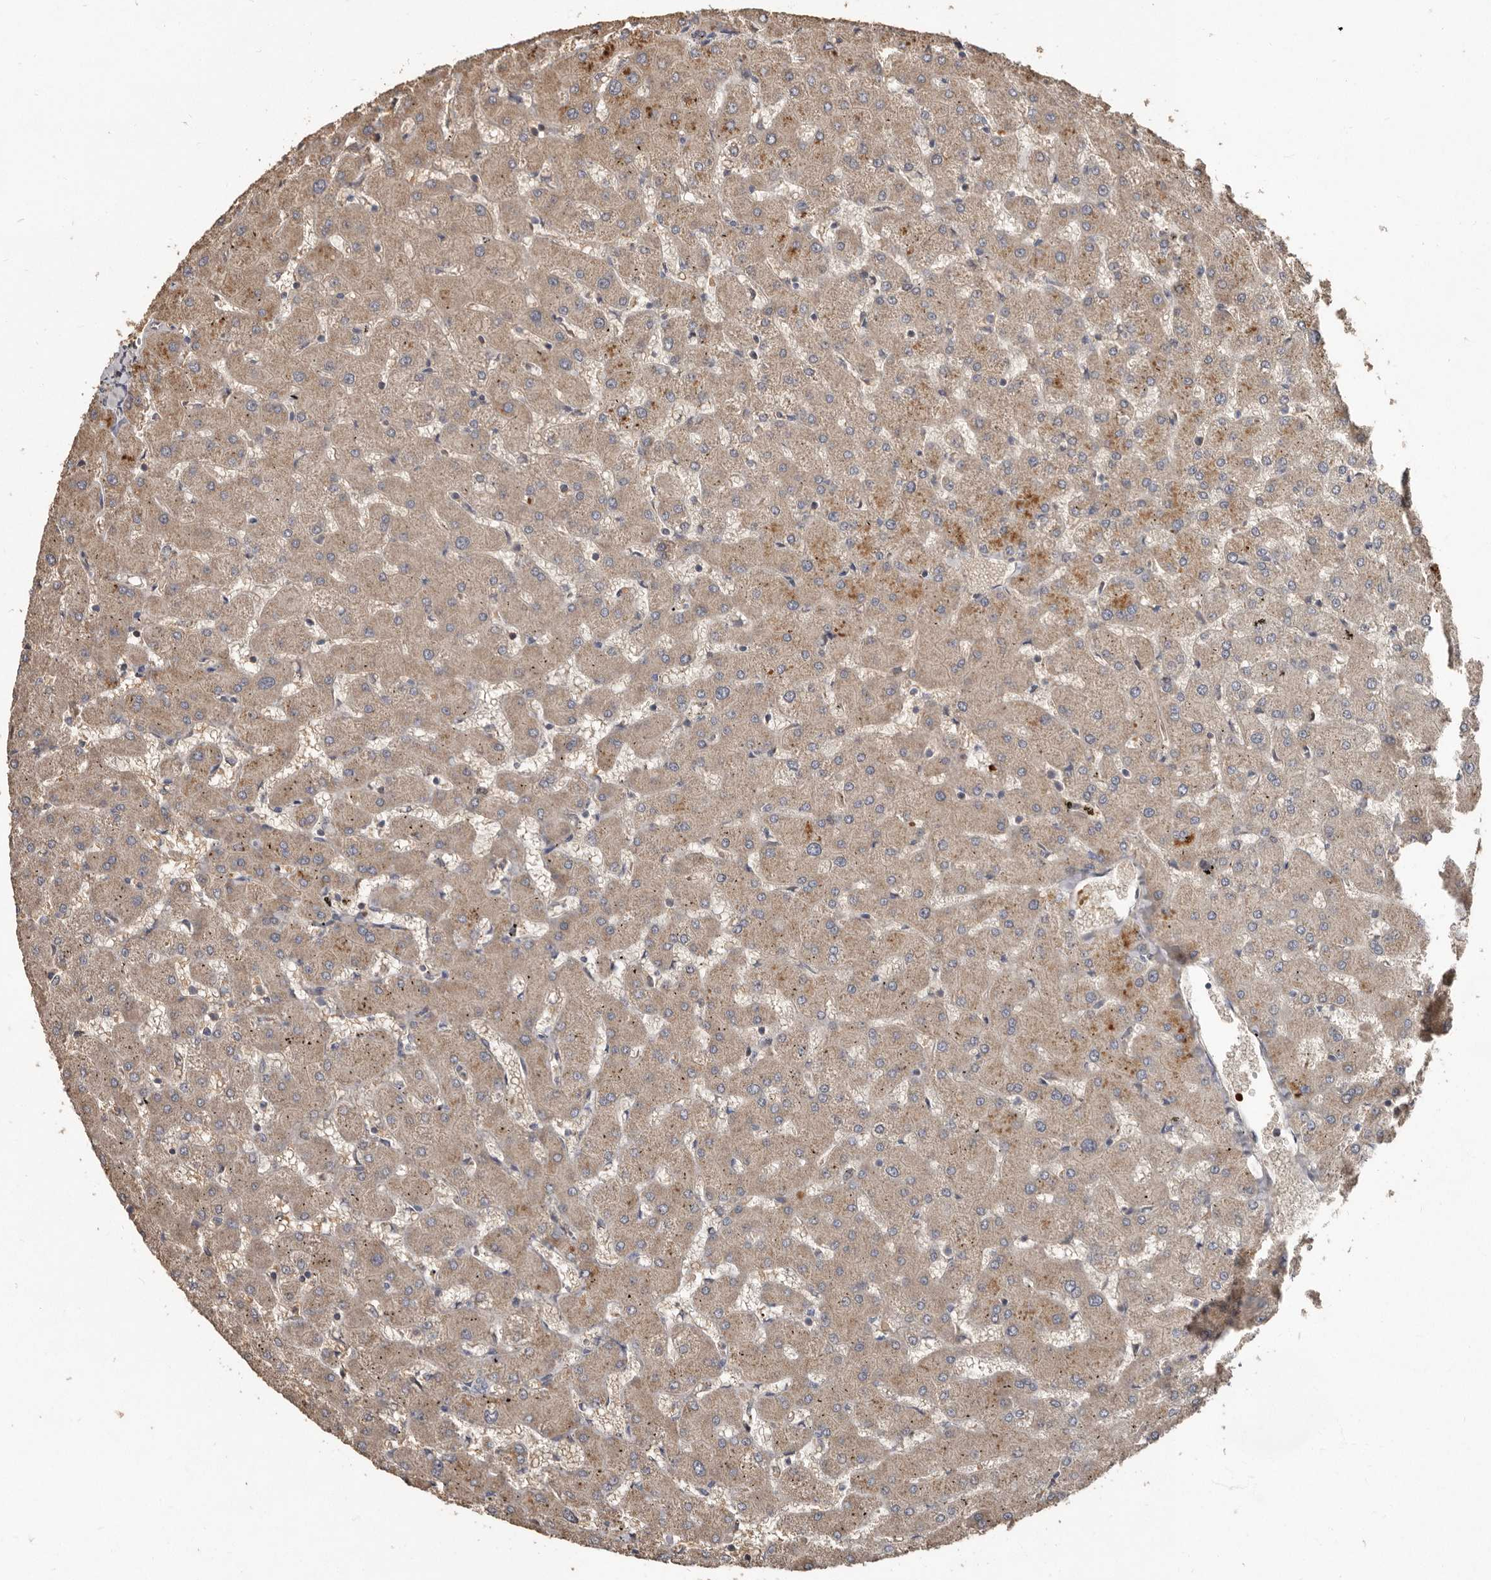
{"staining": {"intensity": "weak", "quantity": "<25%", "location": "cytoplasmic/membranous"}, "tissue": "liver", "cell_type": "Cholangiocytes", "image_type": "normal", "snomed": [{"axis": "morphology", "description": "Normal tissue, NOS"}, {"axis": "topography", "description": "Liver"}], "caption": "High power microscopy image of an immunohistochemistry micrograph of benign liver, revealing no significant positivity in cholangiocytes. (DAB IHC visualized using brightfield microscopy, high magnification).", "gene": "KIF26B", "patient": {"sex": "female", "age": 63}}